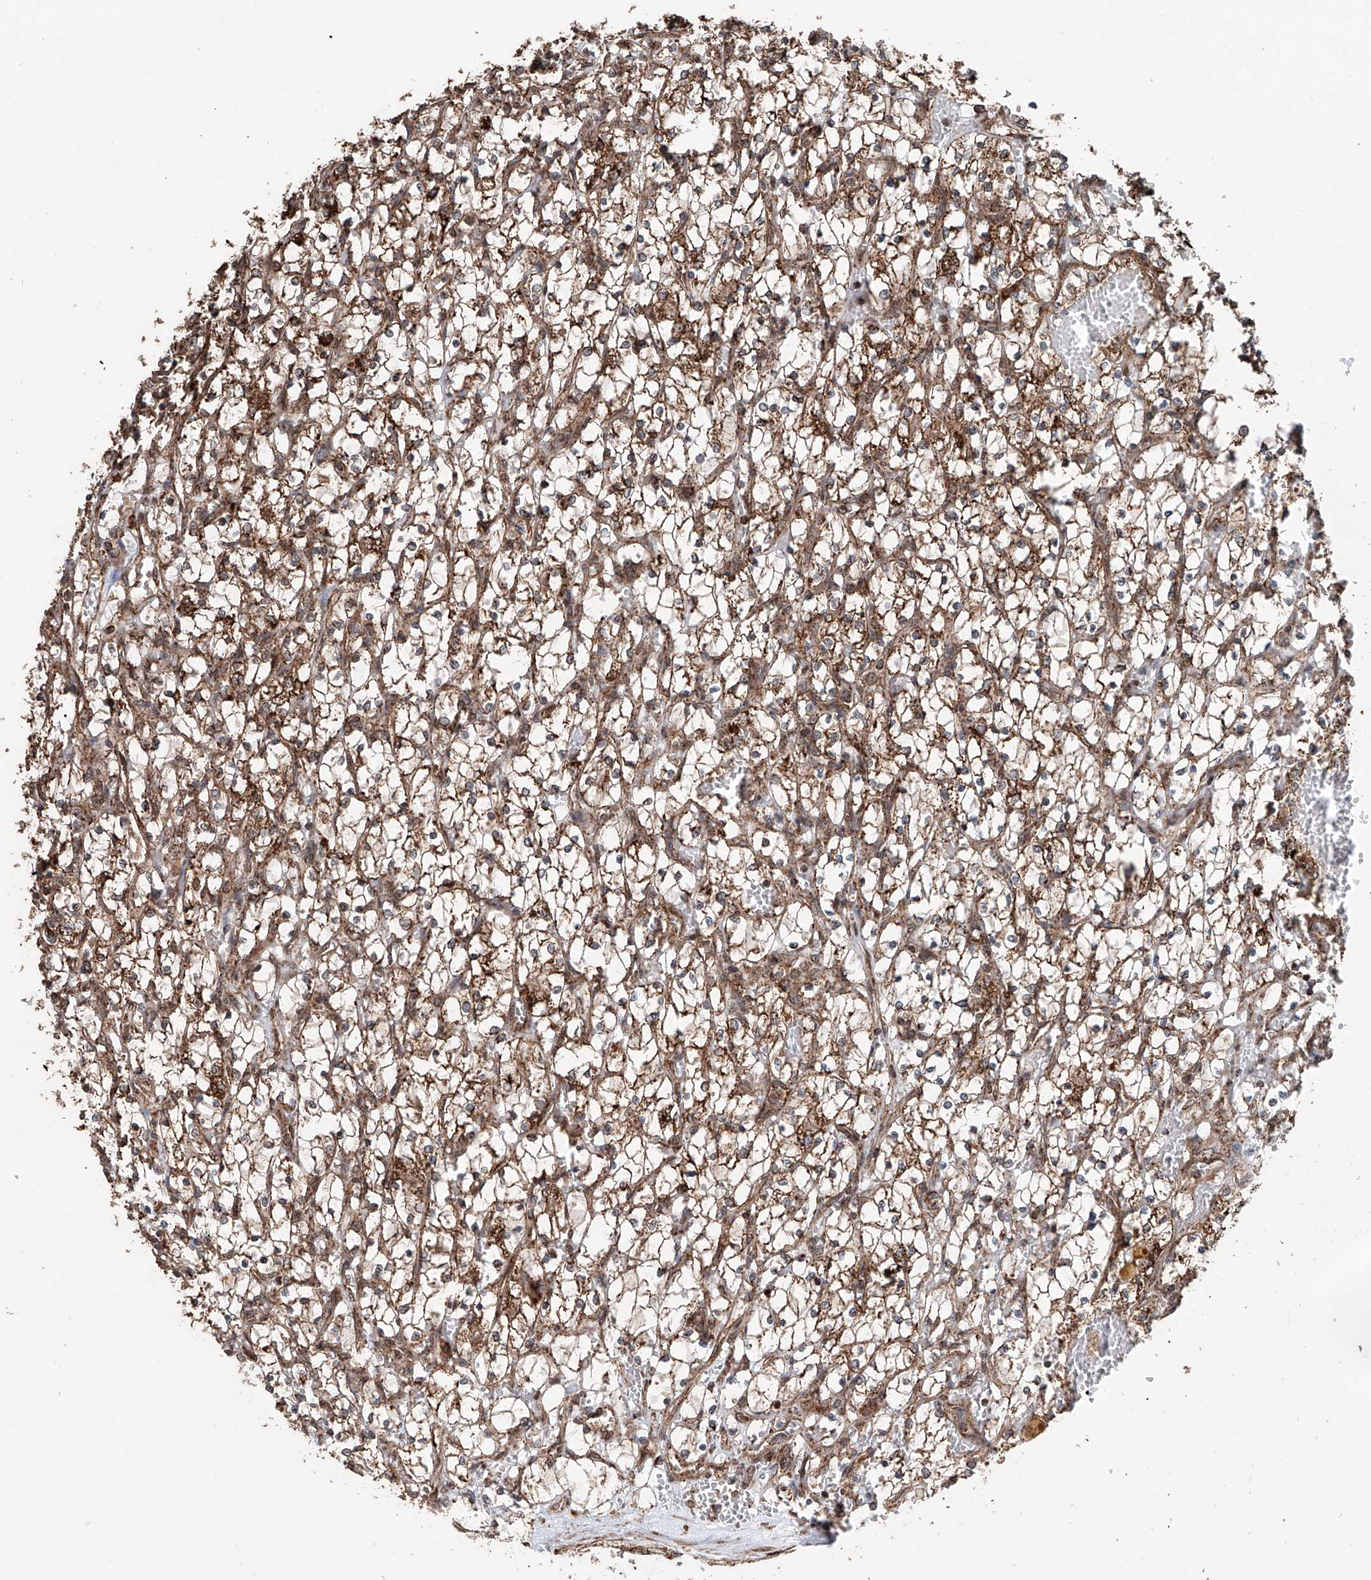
{"staining": {"intensity": "moderate", "quantity": ">75%", "location": "cytoplasmic/membranous"}, "tissue": "renal cancer", "cell_type": "Tumor cells", "image_type": "cancer", "snomed": [{"axis": "morphology", "description": "Adenocarcinoma, NOS"}, {"axis": "topography", "description": "Kidney"}], "caption": "Protein expression analysis of adenocarcinoma (renal) reveals moderate cytoplasmic/membranous positivity in about >75% of tumor cells. (DAB = brown stain, brightfield microscopy at high magnification).", "gene": "ZNF445", "patient": {"sex": "female", "age": 69}}